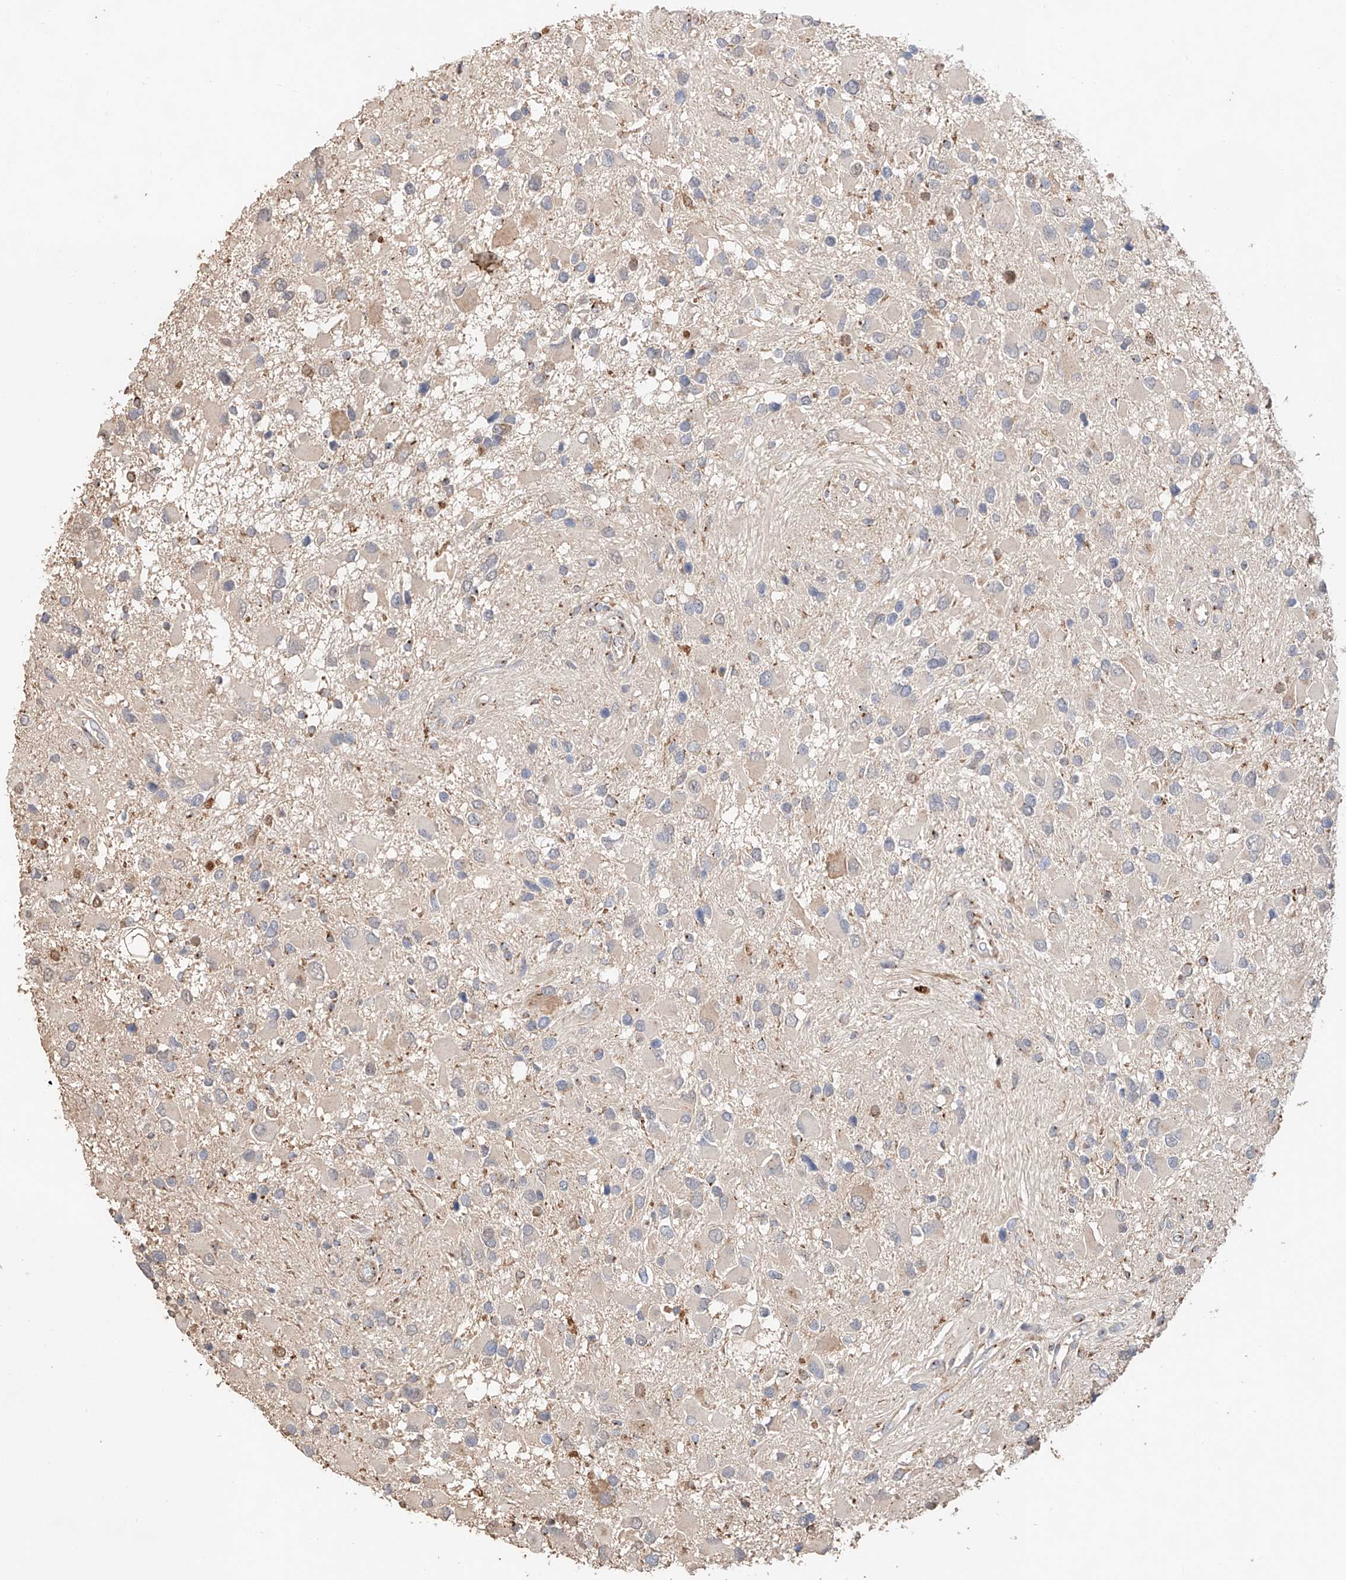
{"staining": {"intensity": "negative", "quantity": "none", "location": "none"}, "tissue": "glioma", "cell_type": "Tumor cells", "image_type": "cancer", "snomed": [{"axis": "morphology", "description": "Glioma, malignant, High grade"}, {"axis": "topography", "description": "Brain"}], "caption": "An IHC micrograph of glioma is shown. There is no staining in tumor cells of glioma.", "gene": "MOSPD1", "patient": {"sex": "male", "age": 53}}